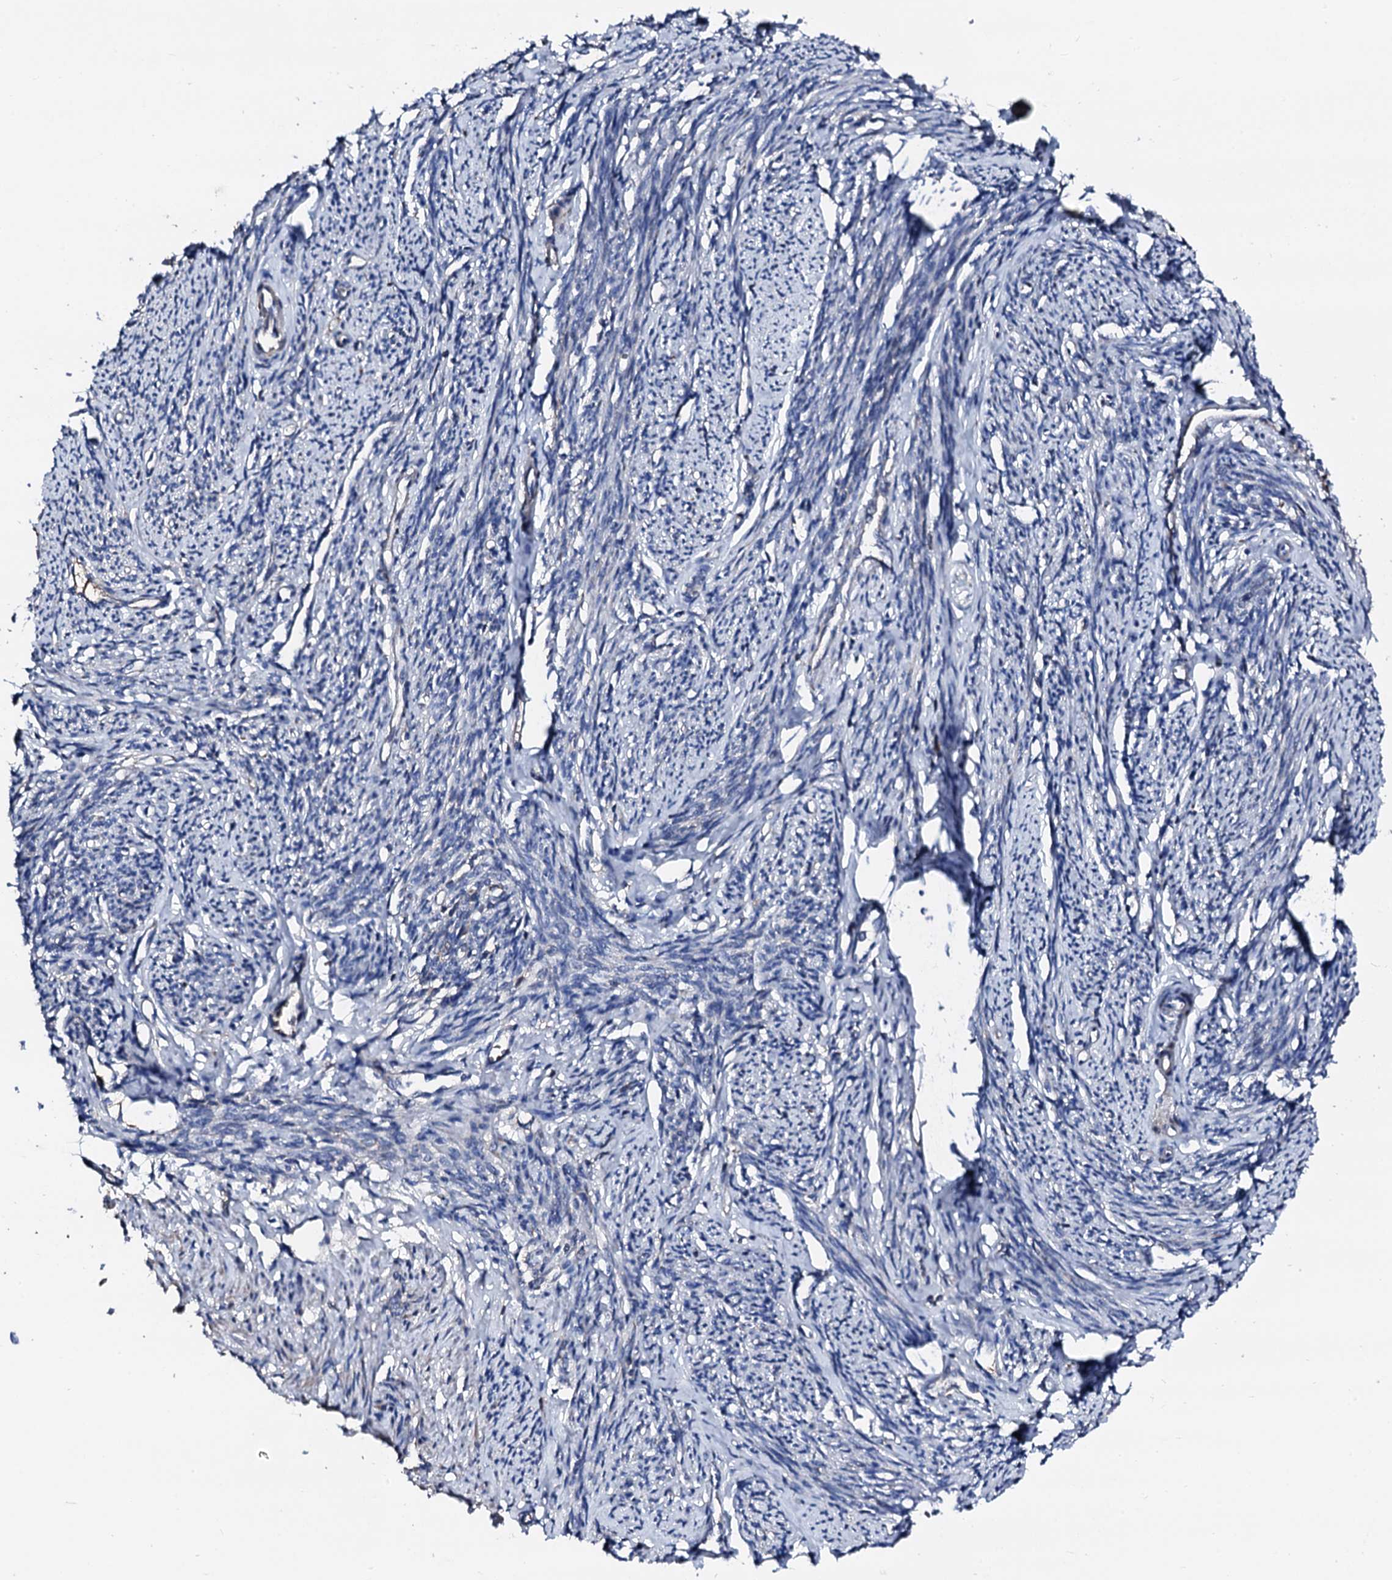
{"staining": {"intensity": "negative", "quantity": "none", "location": "none"}, "tissue": "smooth muscle", "cell_type": "Smooth muscle cells", "image_type": "normal", "snomed": [{"axis": "morphology", "description": "Normal tissue, NOS"}, {"axis": "topography", "description": "Smooth muscle"}, {"axis": "topography", "description": "Uterus"}], "caption": "Smooth muscle cells are negative for protein expression in normal human smooth muscle. The staining is performed using DAB brown chromogen with nuclei counter-stained in using hematoxylin.", "gene": "TRAFD1", "patient": {"sex": "female", "age": 59}}